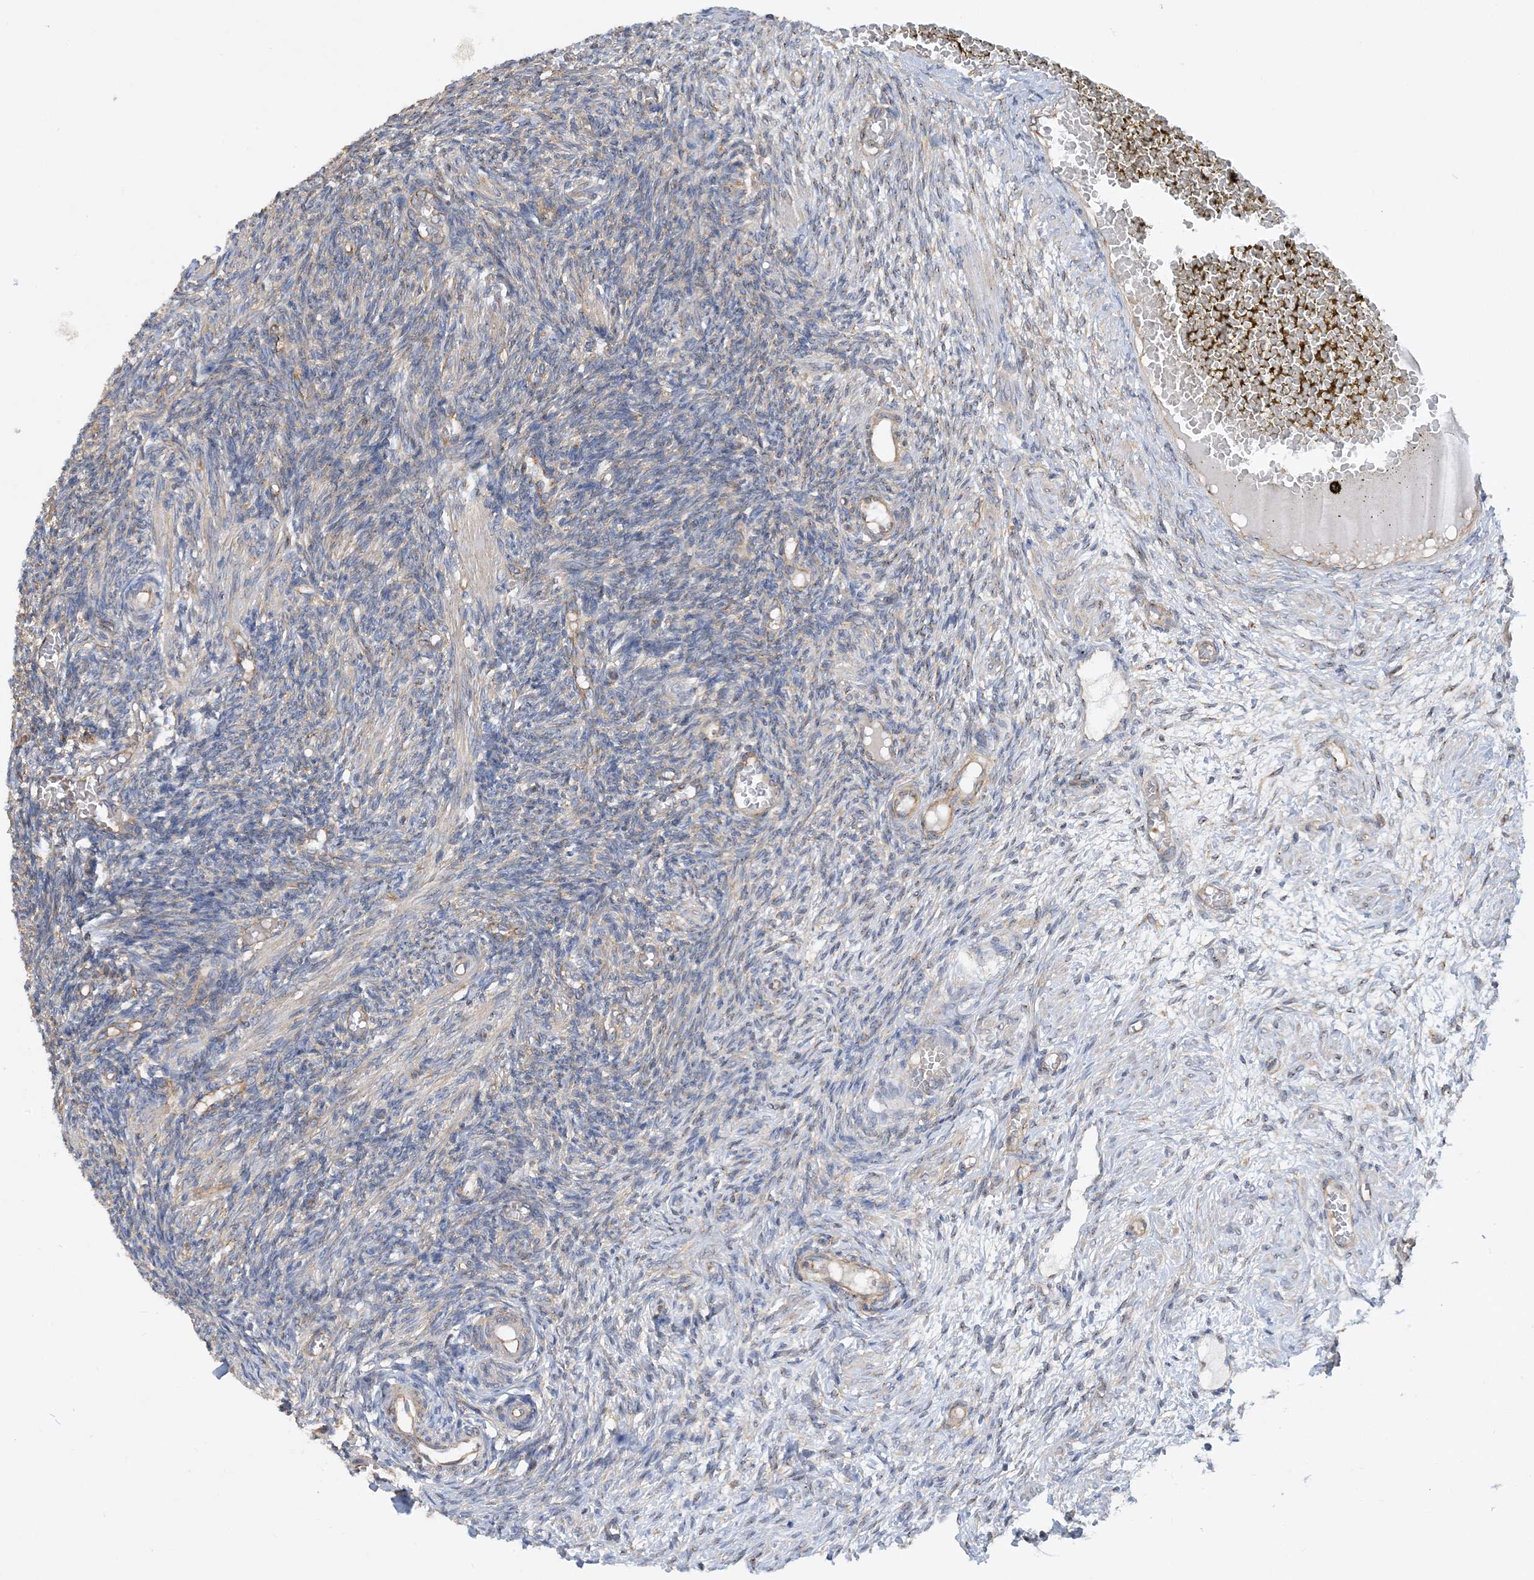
{"staining": {"intensity": "negative", "quantity": "none", "location": "none"}, "tissue": "ovary", "cell_type": "Ovarian stroma cells", "image_type": "normal", "snomed": [{"axis": "morphology", "description": "Normal tissue, NOS"}, {"axis": "topography", "description": "Ovary"}], "caption": "Immunohistochemical staining of unremarkable human ovary demonstrates no significant positivity in ovarian stroma cells. (Brightfield microscopy of DAB IHC at high magnification).", "gene": "SIDT1", "patient": {"sex": "female", "age": 27}}